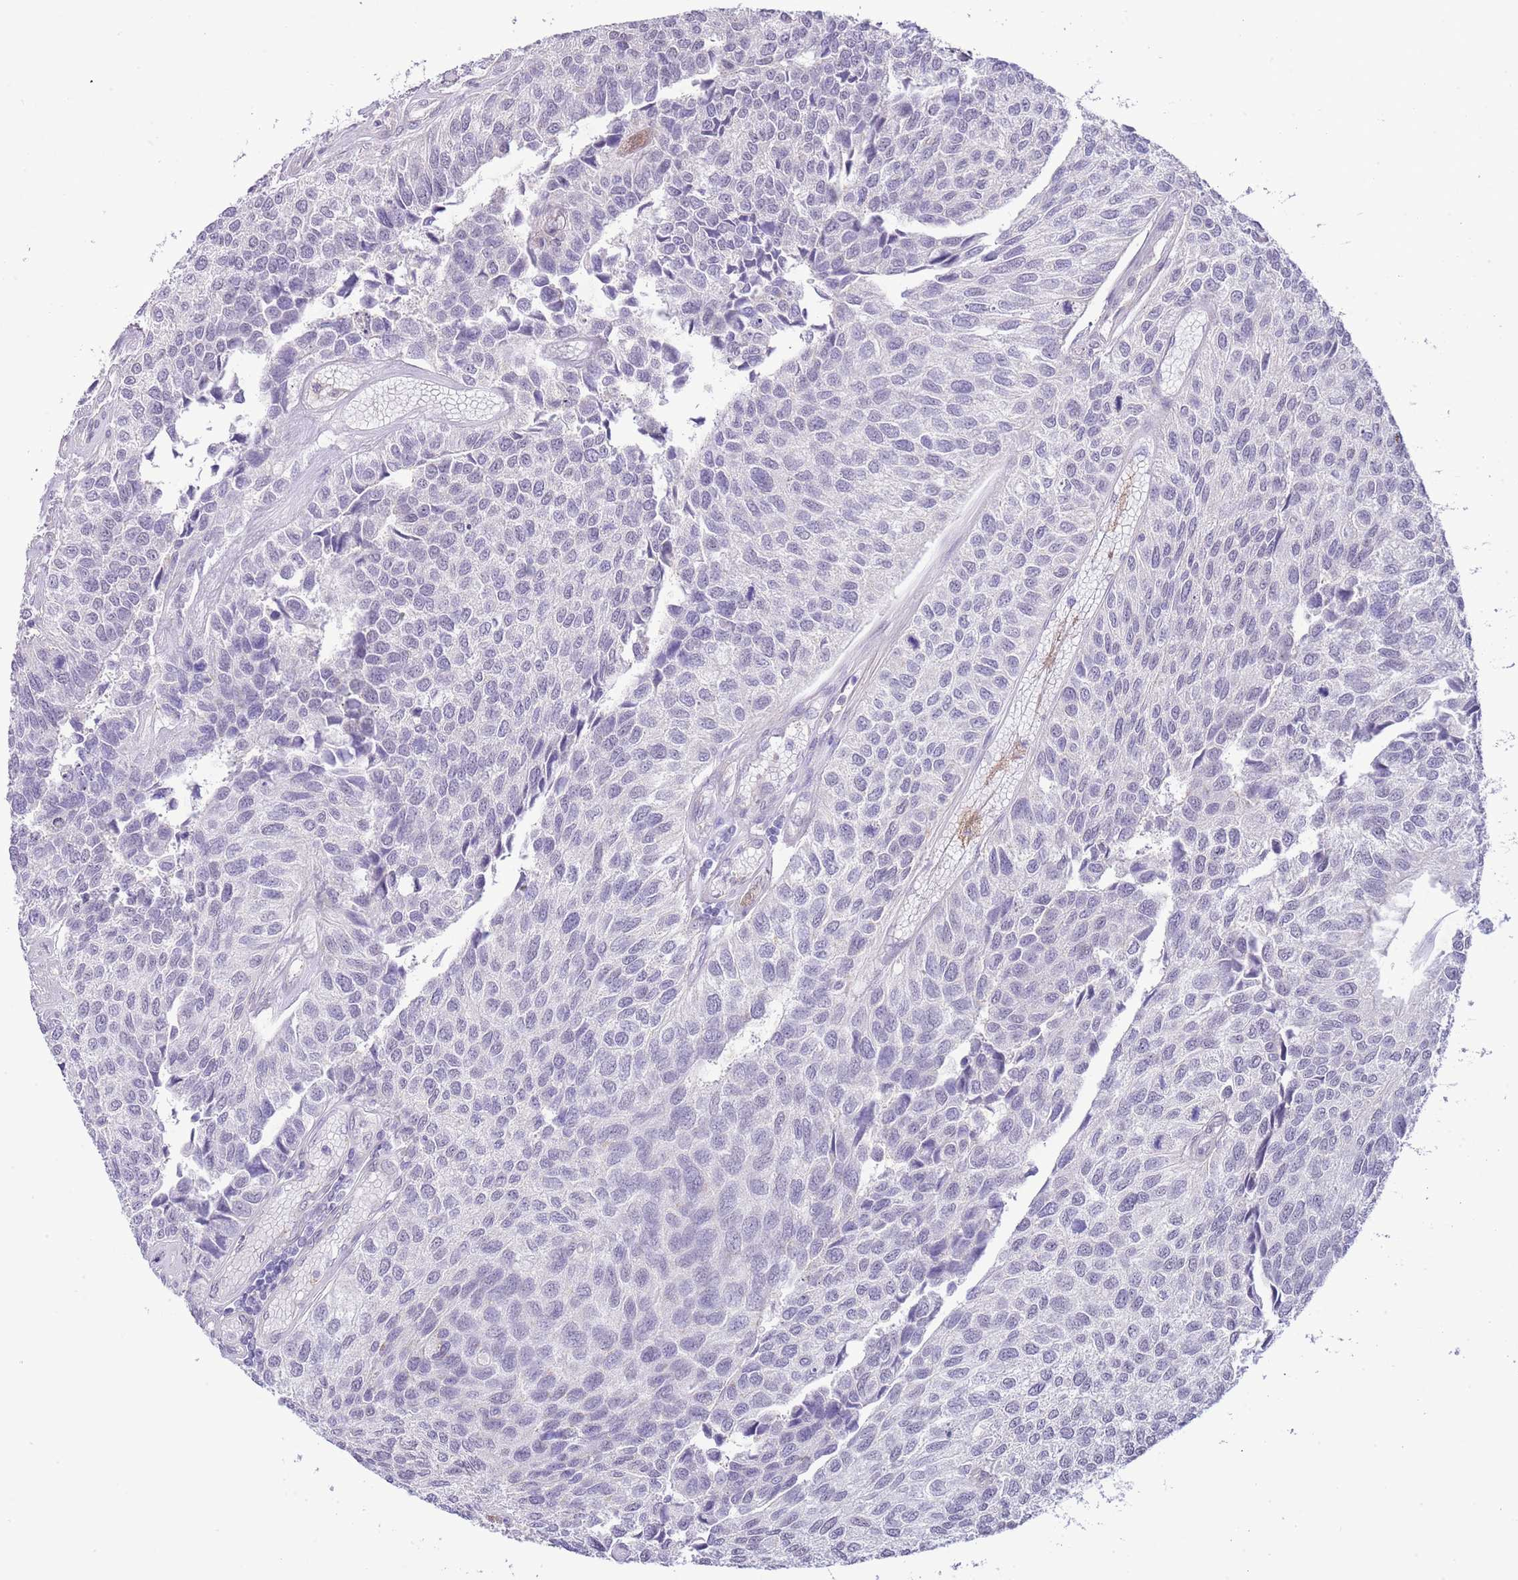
{"staining": {"intensity": "negative", "quantity": "none", "location": "none"}, "tissue": "urothelial cancer", "cell_type": "Tumor cells", "image_type": "cancer", "snomed": [{"axis": "morphology", "description": "Urothelial carcinoma, NOS"}, {"axis": "topography", "description": "Urinary bladder"}], "caption": "Immunohistochemistry photomicrograph of transitional cell carcinoma stained for a protein (brown), which demonstrates no positivity in tumor cells. The staining was performed using DAB to visualize the protein expression in brown, while the nuclei were stained in blue with hematoxylin (Magnification: 20x).", "gene": "MIDN", "patient": {"sex": "male", "age": 55}}